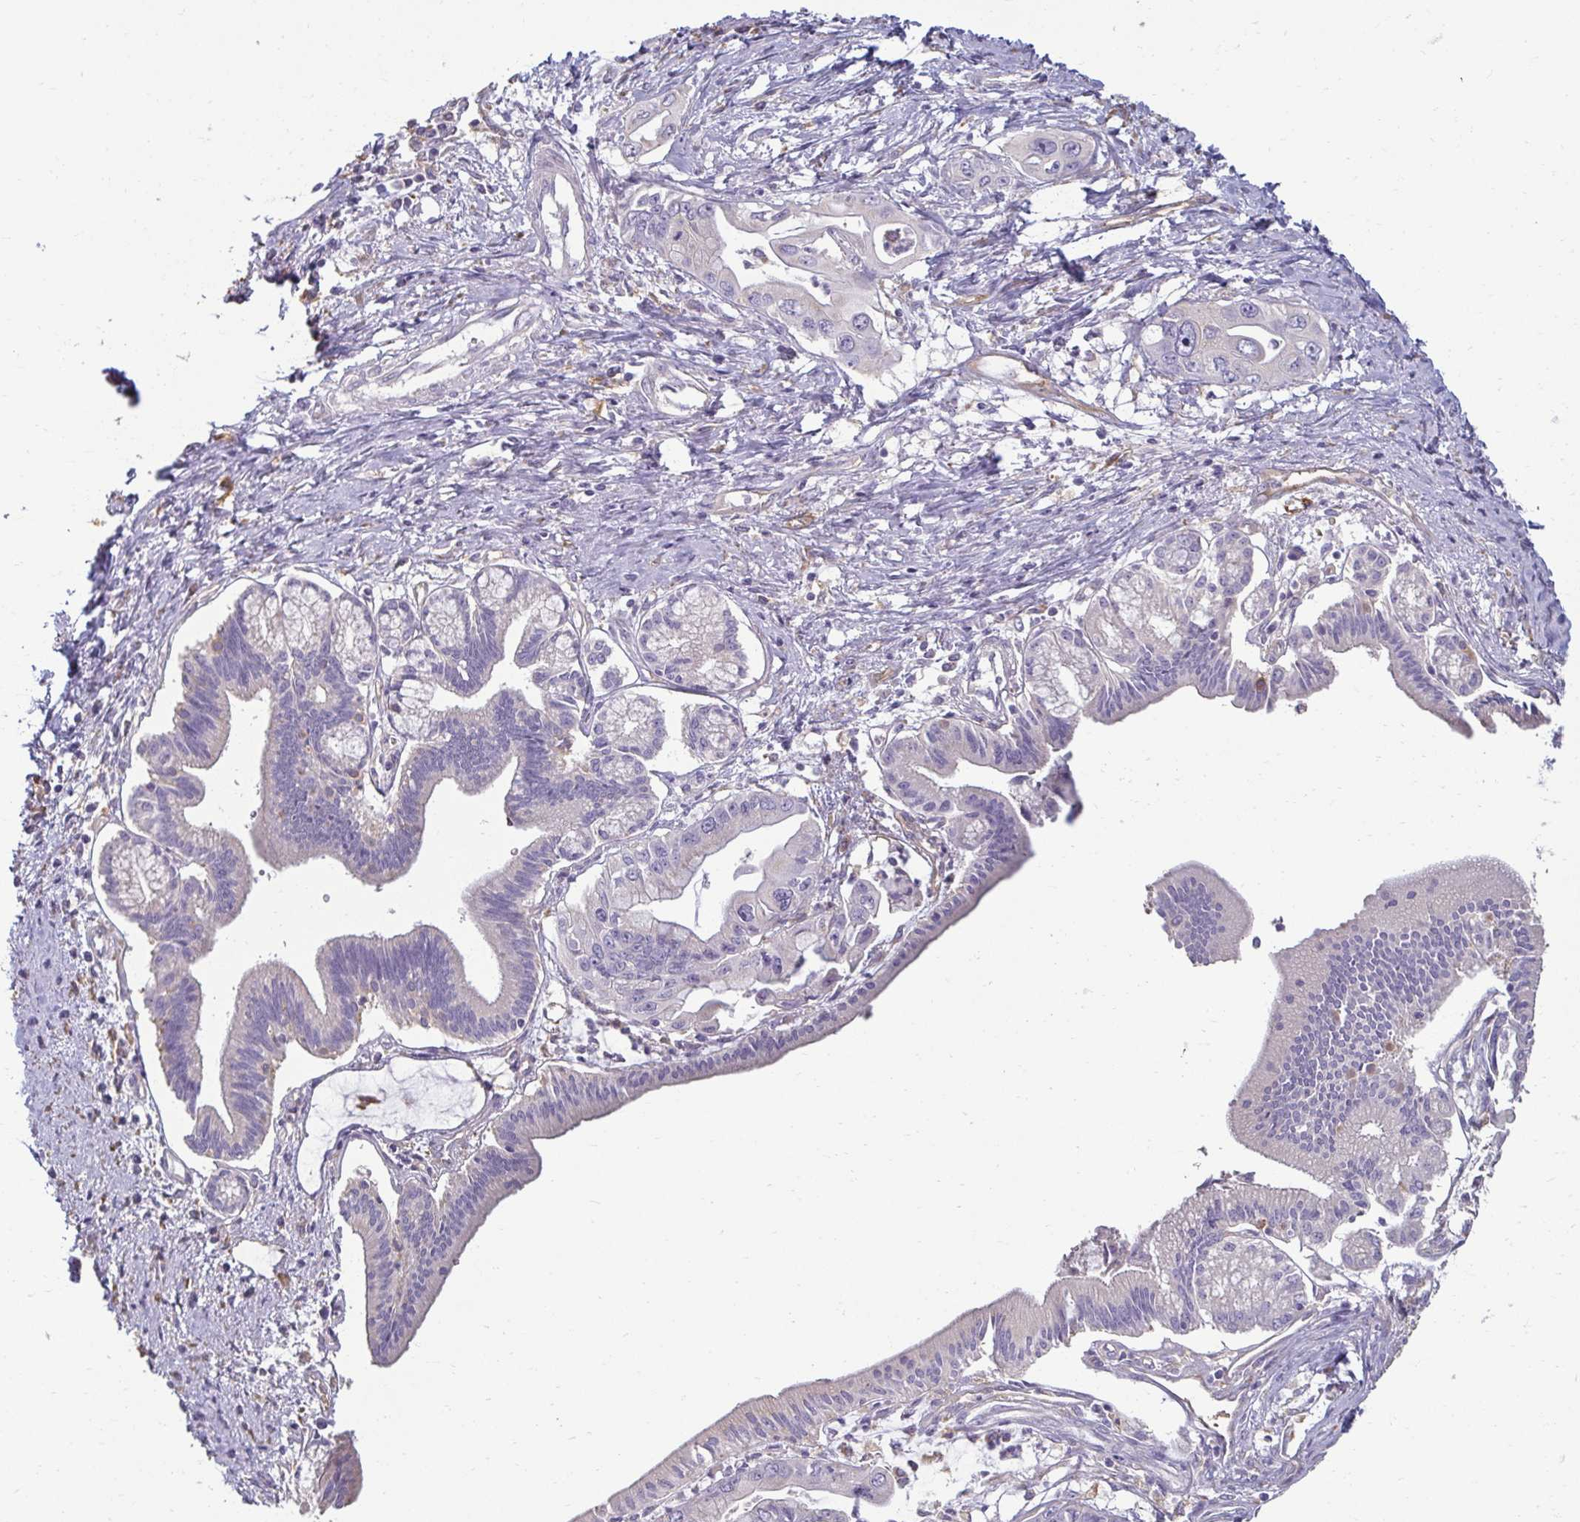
{"staining": {"intensity": "negative", "quantity": "none", "location": "none"}, "tissue": "pancreatic cancer", "cell_type": "Tumor cells", "image_type": "cancer", "snomed": [{"axis": "morphology", "description": "Adenocarcinoma, NOS"}, {"axis": "topography", "description": "Pancreas"}], "caption": "IHC photomicrograph of pancreatic cancer (adenocarcinoma) stained for a protein (brown), which displays no staining in tumor cells. (Stains: DAB immunohistochemistry (IHC) with hematoxylin counter stain, Microscopy: brightfield microscopy at high magnification).", "gene": "PDE2A", "patient": {"sex": "male", "age": 61}}